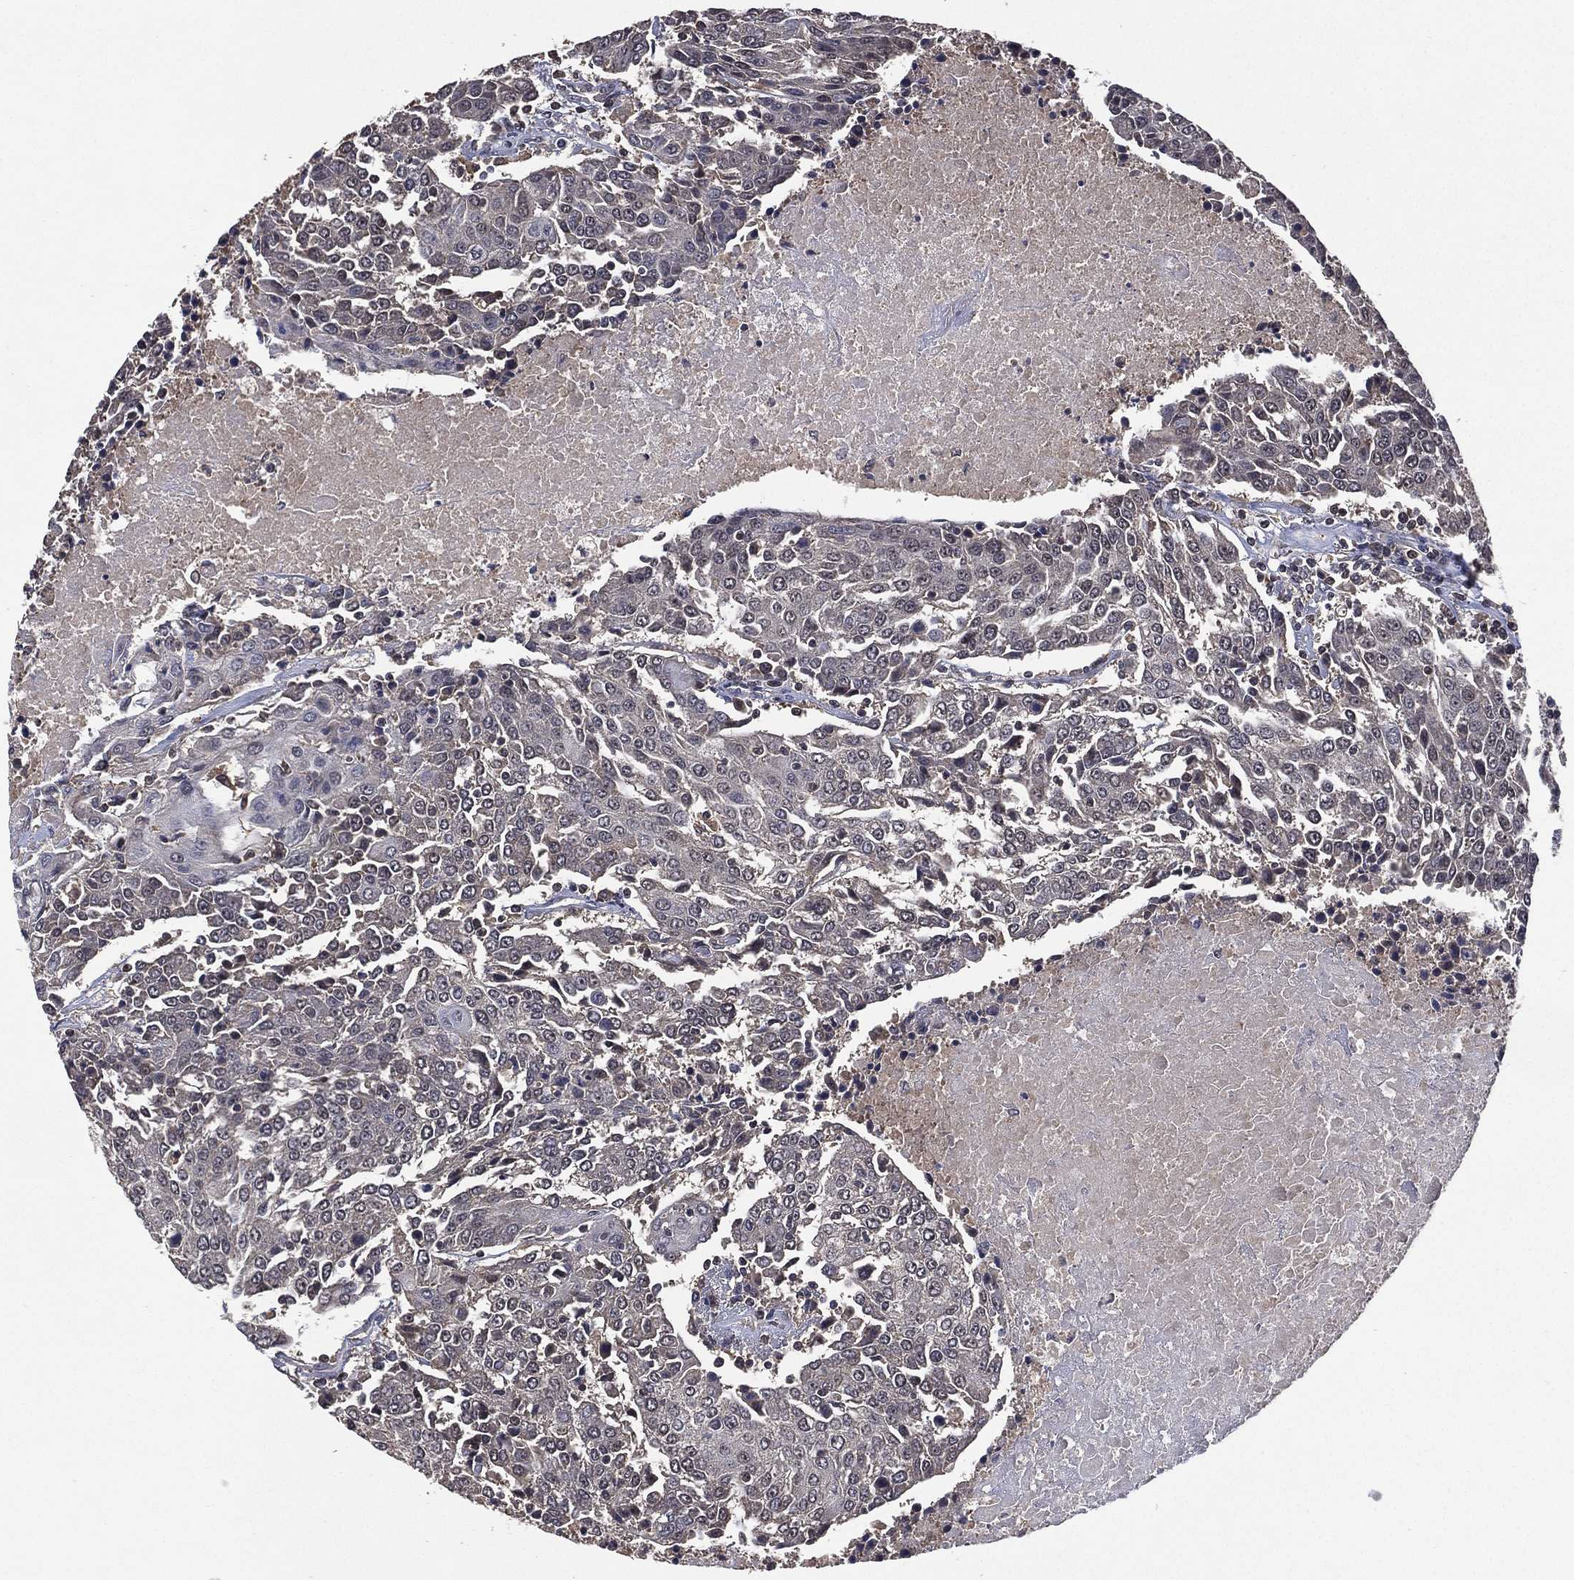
{"staining": {"intensity": "negative", "quantity": "none", "location": "none"}, "tissue": "urothelial cancer", "cell_type": "Tumor cells", "image_type": "cancer", "snomed": [{"axis": "morphology", "description": "Urothelial carcinoma, High grade"}, {"axis": "topography", "description": "Urinary bladder"}], "caption": "IHC image of neoplastic tissue: human urothelial cancer stained with DAB displays no significant protein expression in tumor cells. The staining was performed using DAB (3,3'-diaminobenzidine) to visualize the protein expression in brown, while the nuclei were stained in blue with hematoxylin (Magnification: 20x).", "gene": "NELFCD", "patient": {"sex": "female", "age": 85}}